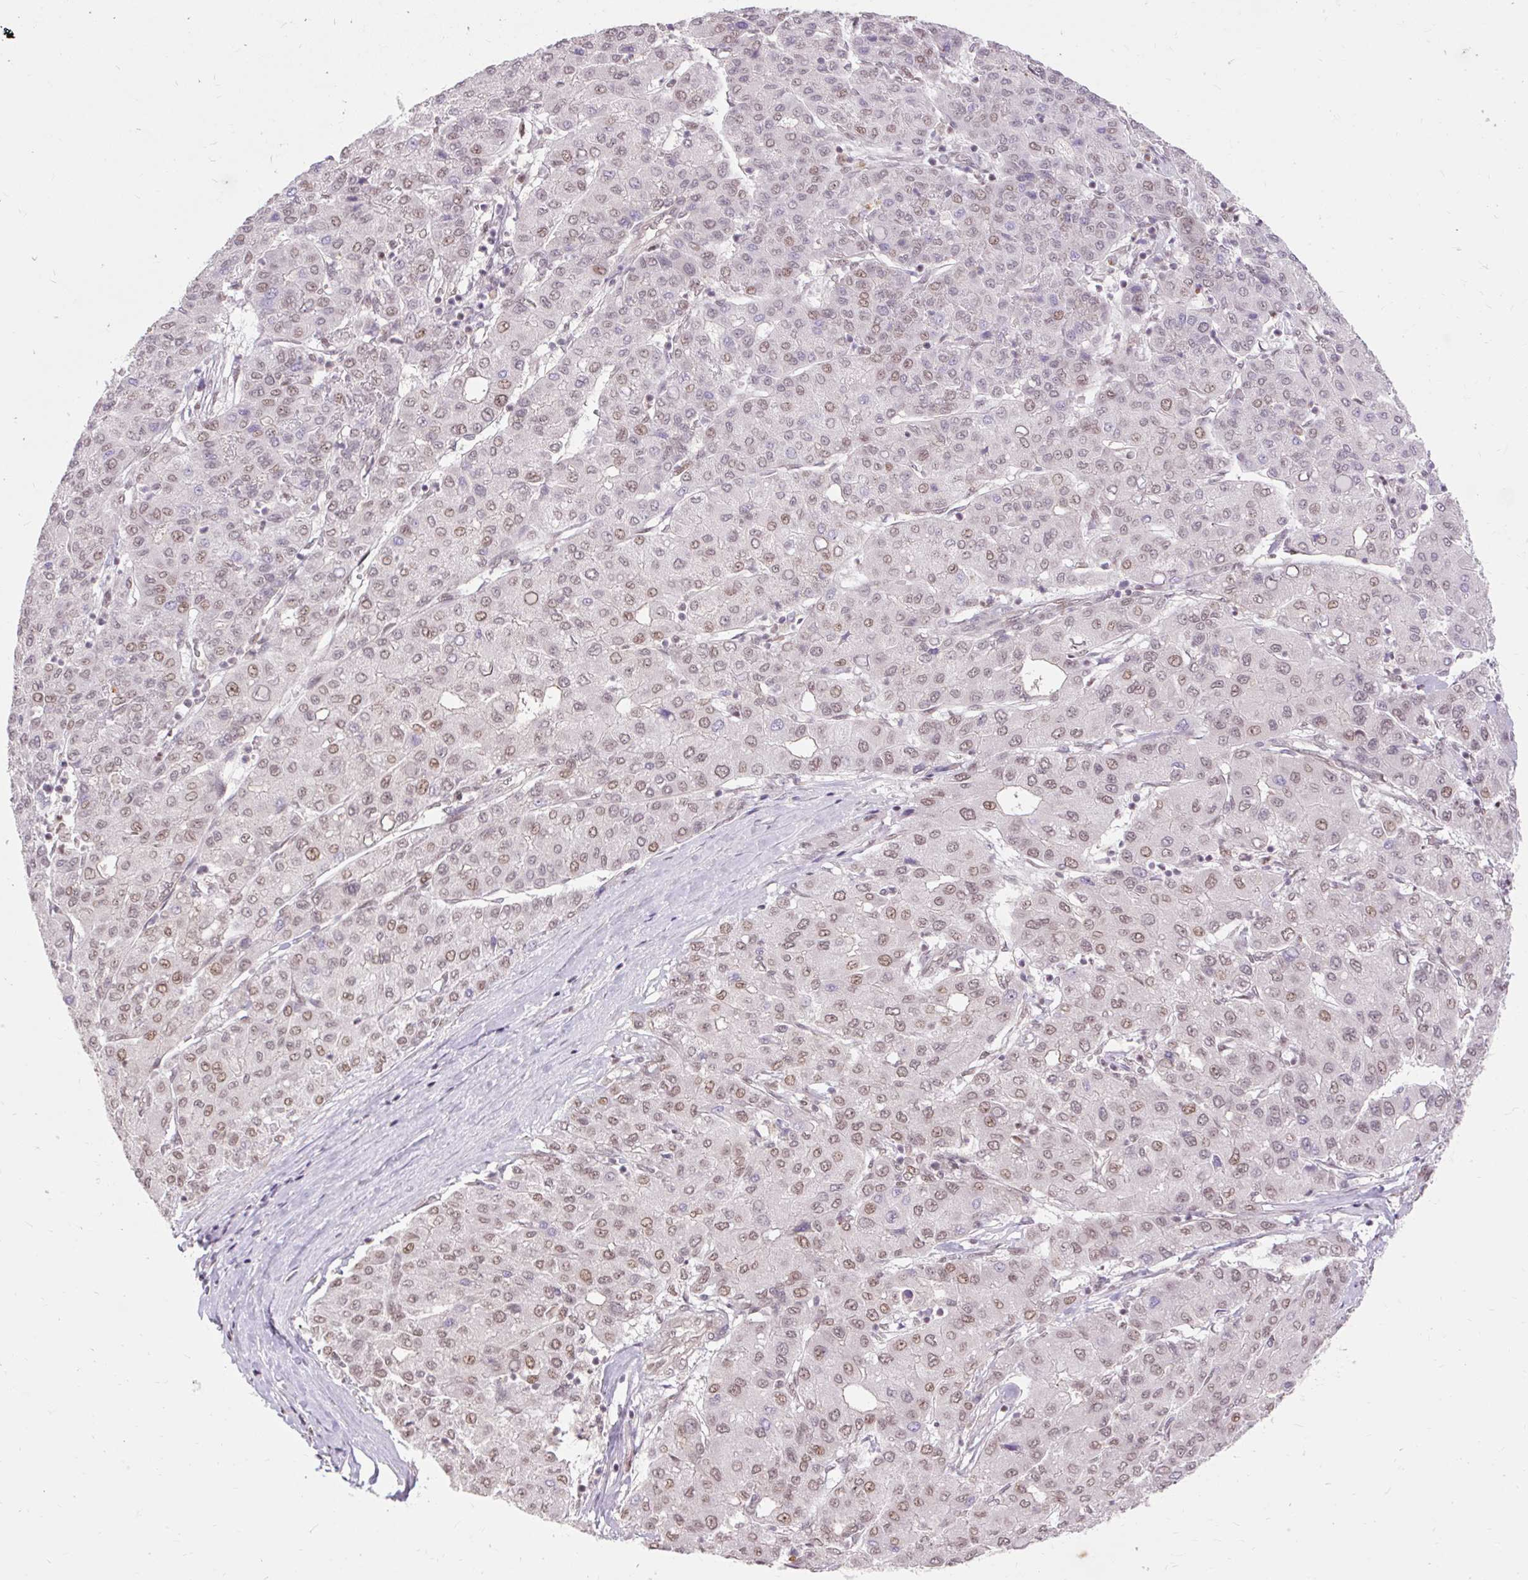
{"staining": {"intensity": "weak", "quantity": ">75%", "location": "nuclear"}, "tissue": "liver cancer", "cell_type": "Tumor cells", "image_type": "cancer", "snomed": [{"axis": "morphology", "description": "Carcinoma, Hepatocellular, NOS"}, {"axis": "topography", "description": "Liver"}], "caption": "This image exhibits IHC staining of liver cancer, with low weak nuclear expression in approximately >75% of tumor cells.", "gene": "NPIPB12", "patient": {"sex": "male", "age": 65}}